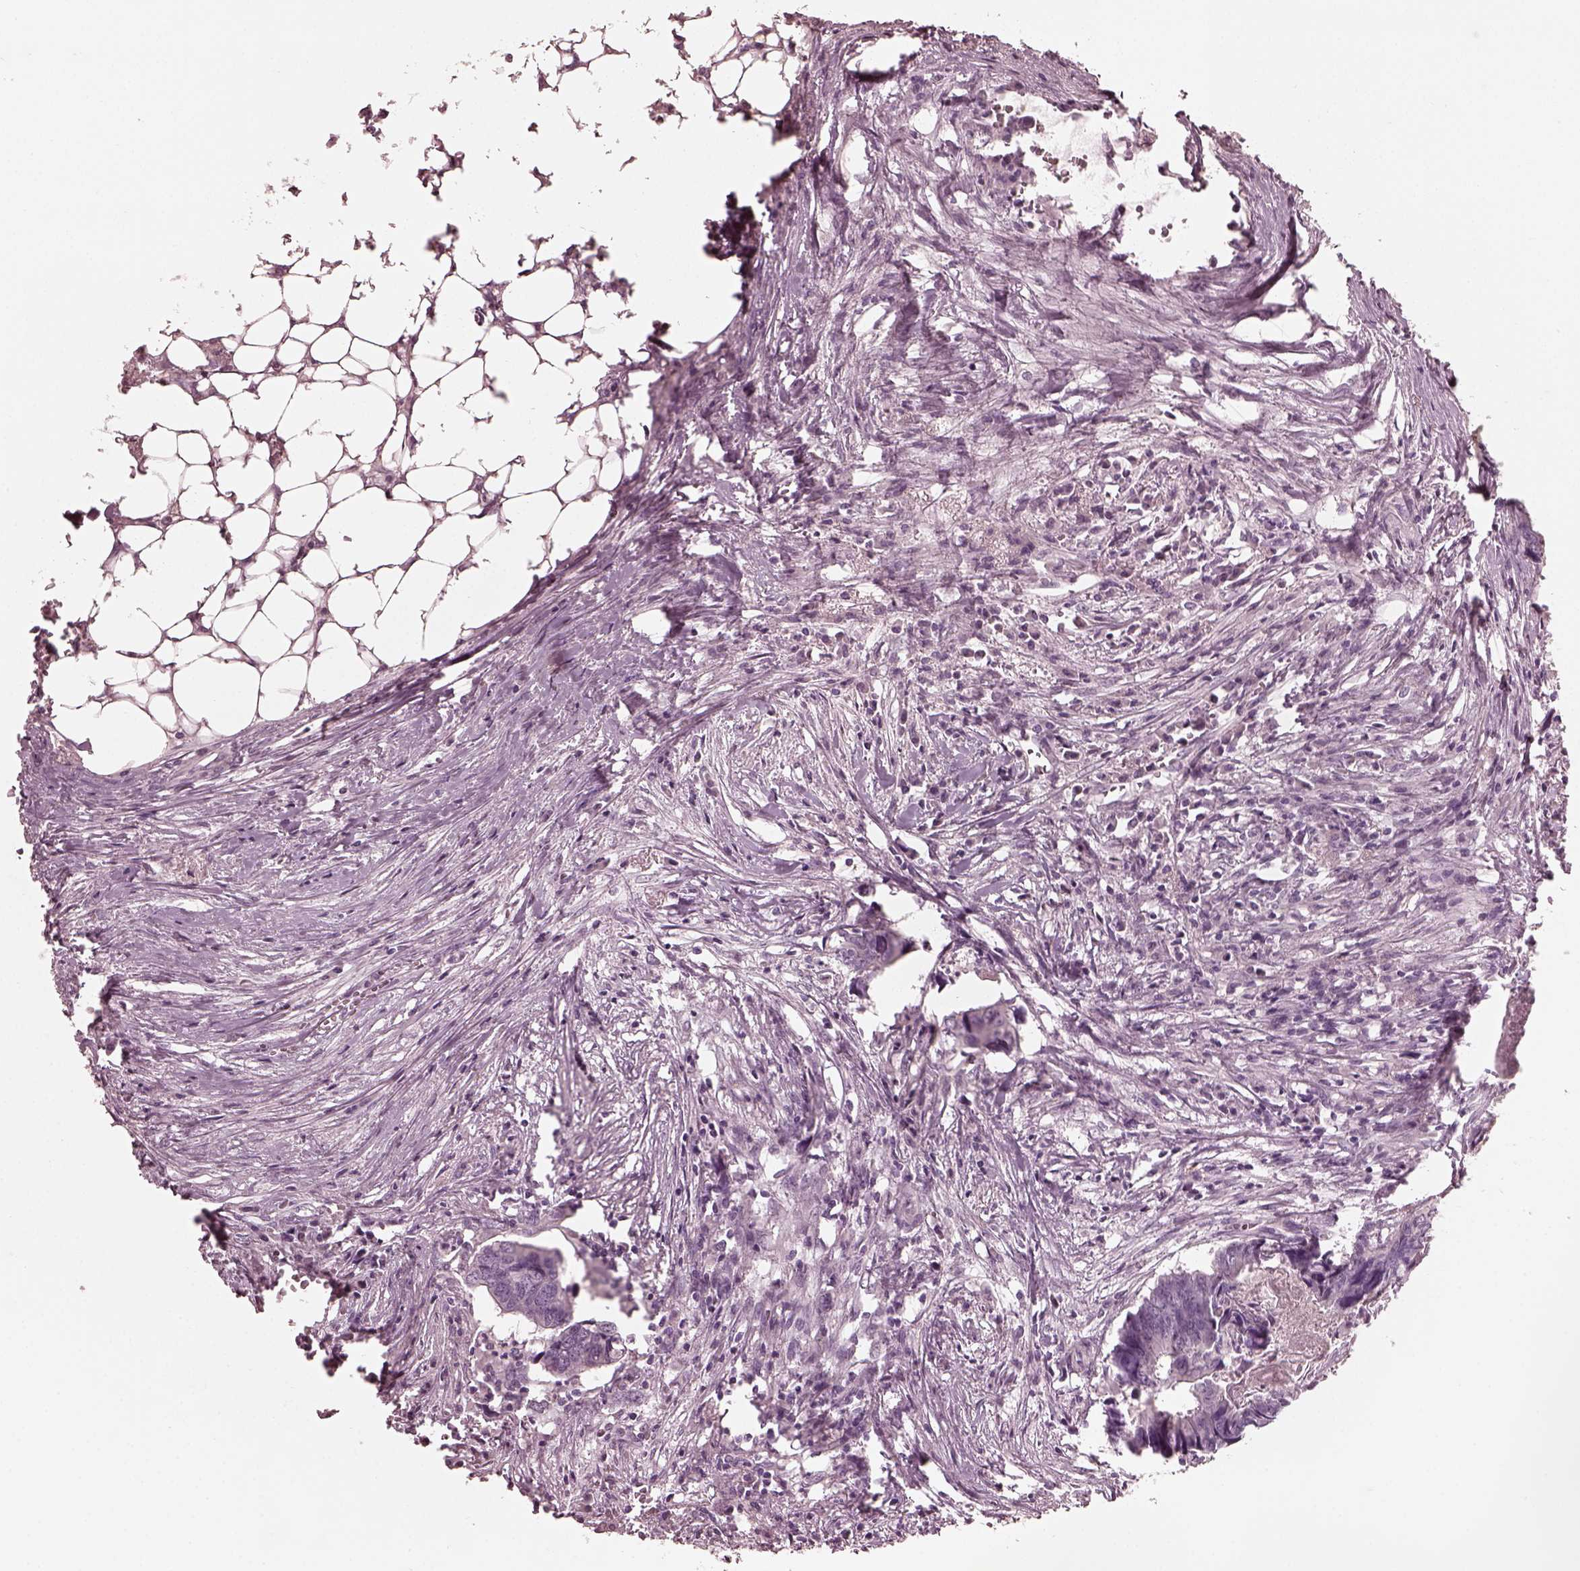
{"staining": {"intensity": "negative", "quantity": "none", "location": "none"}, "tissue": "colorectal cancer", "cell_type": "Tumor cells", "image_type": "cancer", "snomed": [{"axis": "morphology", "description": "Adenocarcinoma, NOS"}, {"axis": "topography", "description": "Colon"}], "caption": "Immunohistochemical staining of human adenocarcinoma (colorectal) demonstrates no significant staining in tumor cells.", "gene": "CGA", "patient": {"sex": "female", "age": 82}}